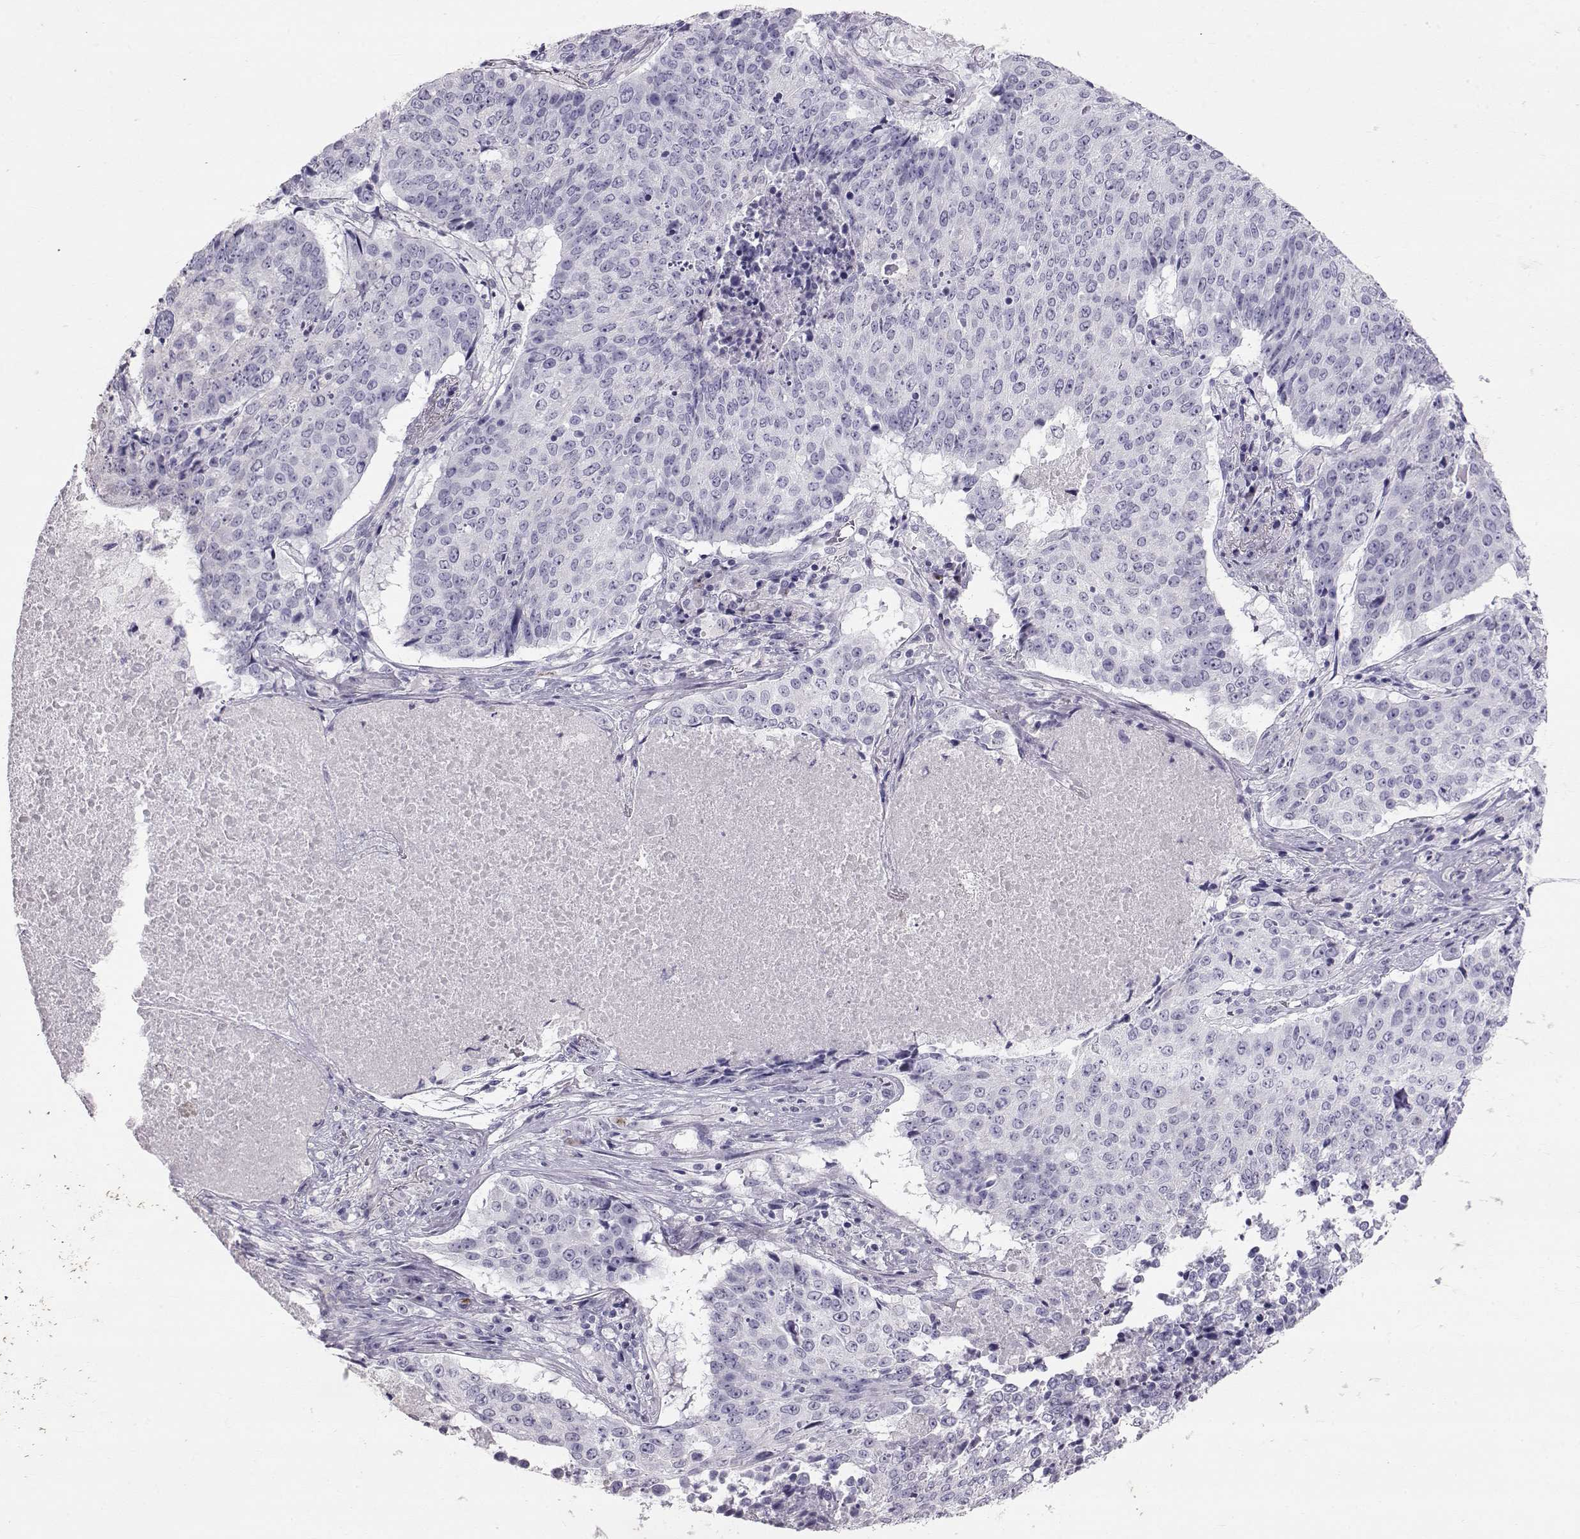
{"staining": {"intensity": "negative", "quantity": "none", "location": "none"}, "tissue": "lung cancer", "cell_type": "Tumor cells", "image_type": "cancer", "snomed": [{"axis": "morphology", "description": "Normal tissue, NOS"}, {"axis": "morphology", "description": "Squamous cell carcinoma, NOS"}, {"axis": "topography", "description": "Bronchus"}, {"axis": "topography", "description": "Lung"}], "caption": "Tumor cells show no significant positivity in lung cancer. Brightfield microscopy of immunohistochemistry (IHC) stained with DAB (3,3'-diaminobenzidine) (brown) and hematoxylin (blue), captured at high magnification.", "gene": "RD3", "patient": {"sex": "male", "age": 64}}